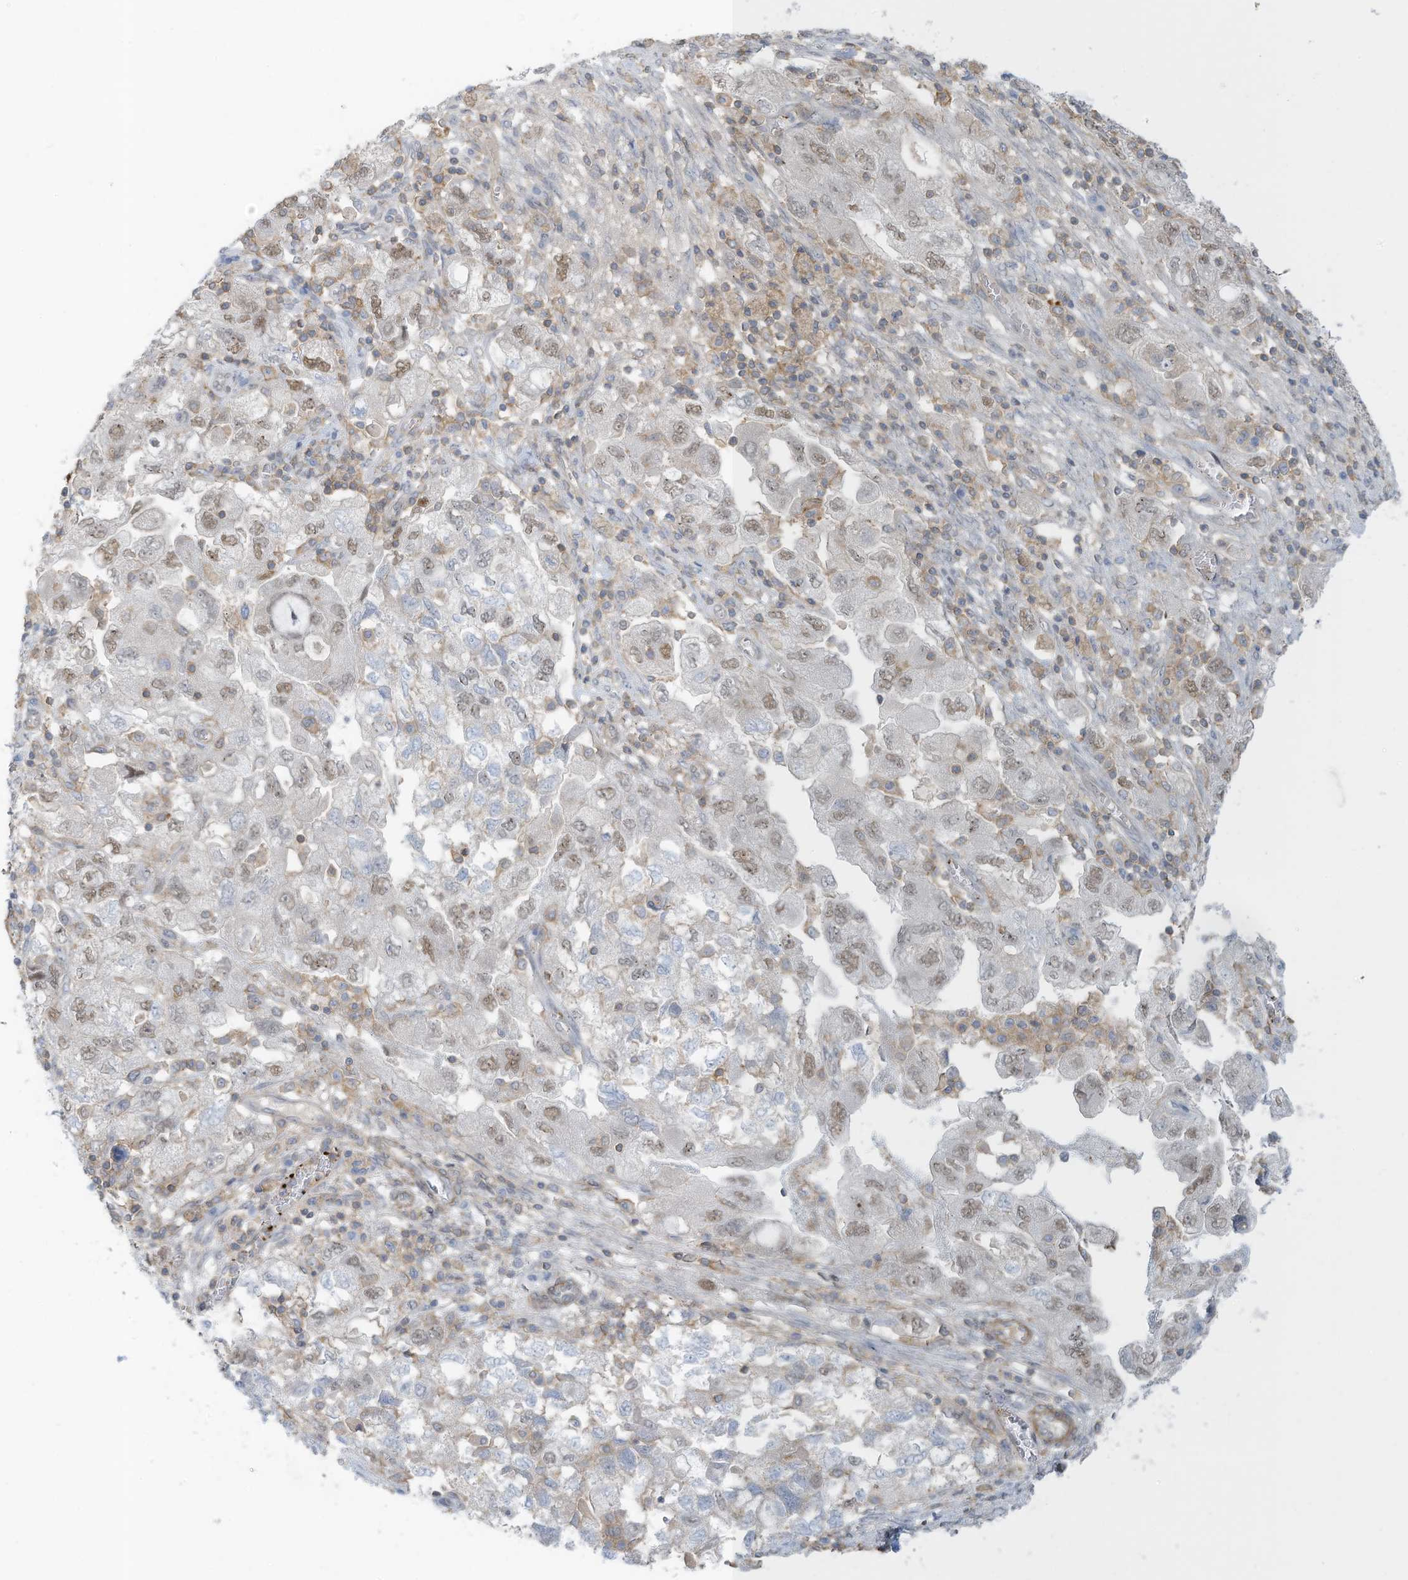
{"staining": {"intensity": "weak", "quantity": ">75%", "location": "nuclear"}, "tissue": "ovarian cancer", "cell_type": "Tumor cells", "image_type": "cancer", "snomed": [{"axis": "morphology", "description": "Carcinoma, NOS"}, {"axis": "morphology", "description": "Cystadenocarcinoma, serous, NOS"}, {"axis": "topography", "description": "Ovary"}], "caption": "The micrograph displays immunohistochemical staining of ovarian cancer. There is weak nuclear expression is present in about >75% of tumor cells. Nuclei are stained in blue.", "gene": "ZNF846", "patient": {"sex": "female", "age": 69}}